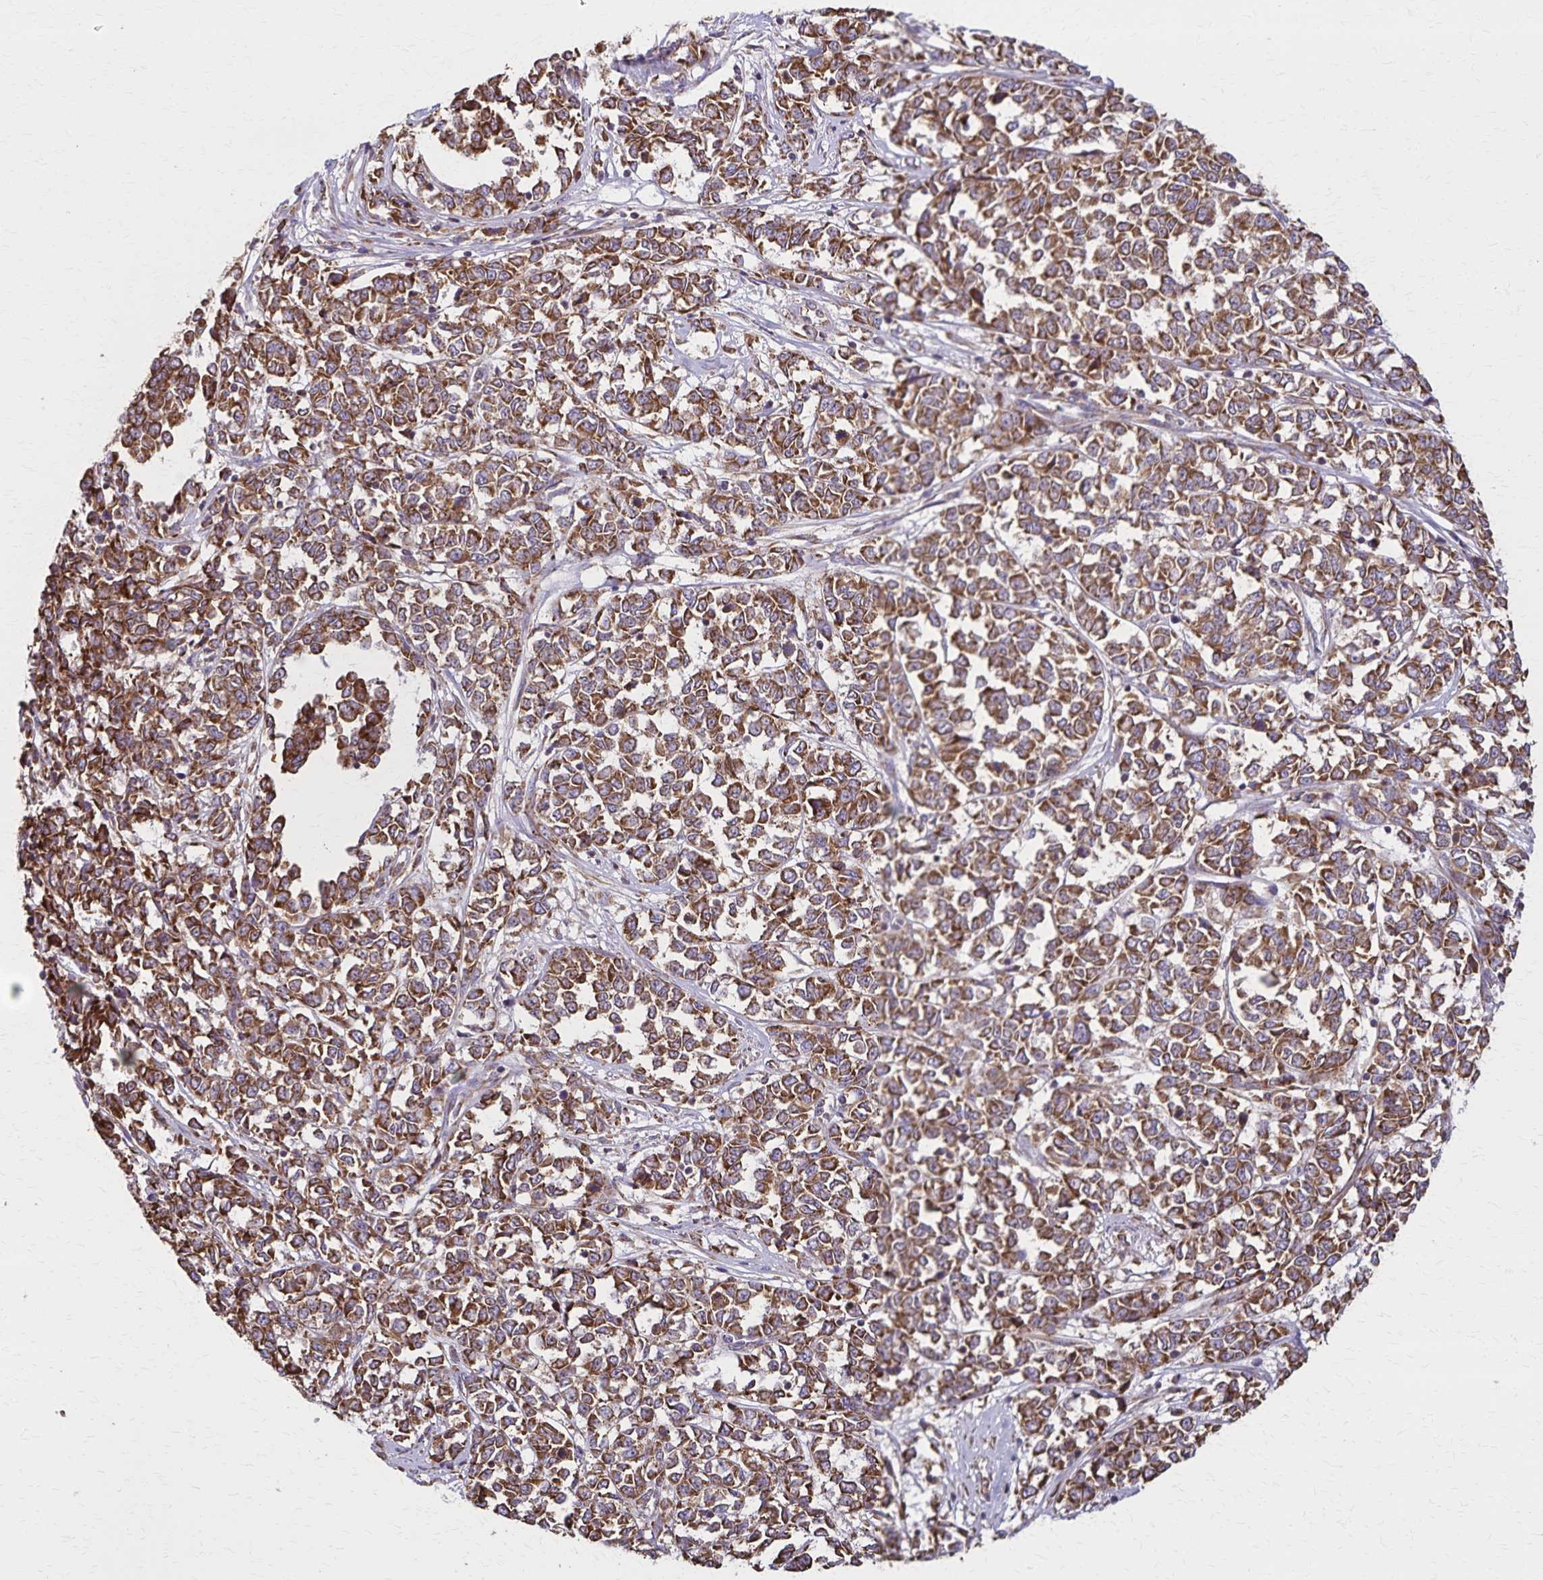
{"staining": {"intensity": "moderate", "quantity": ">75%", "location": "cytoplasmic/membranous"}, "tissue": "melanoma", "cell_type": "Tumor cells", "image_type": "cancer", "snomed": [{"axis": "morphology", "description": "Malignant melanoma, NOS"}, {"axis": "topography", "description": "Skin"}], "caption": "Malignant melanoma stained for a protein displays moderate cytoplasmic/membranous positivity in tumor cells.", "gene": "RNF10", "patient": {"sex": "female", "age": 72}}